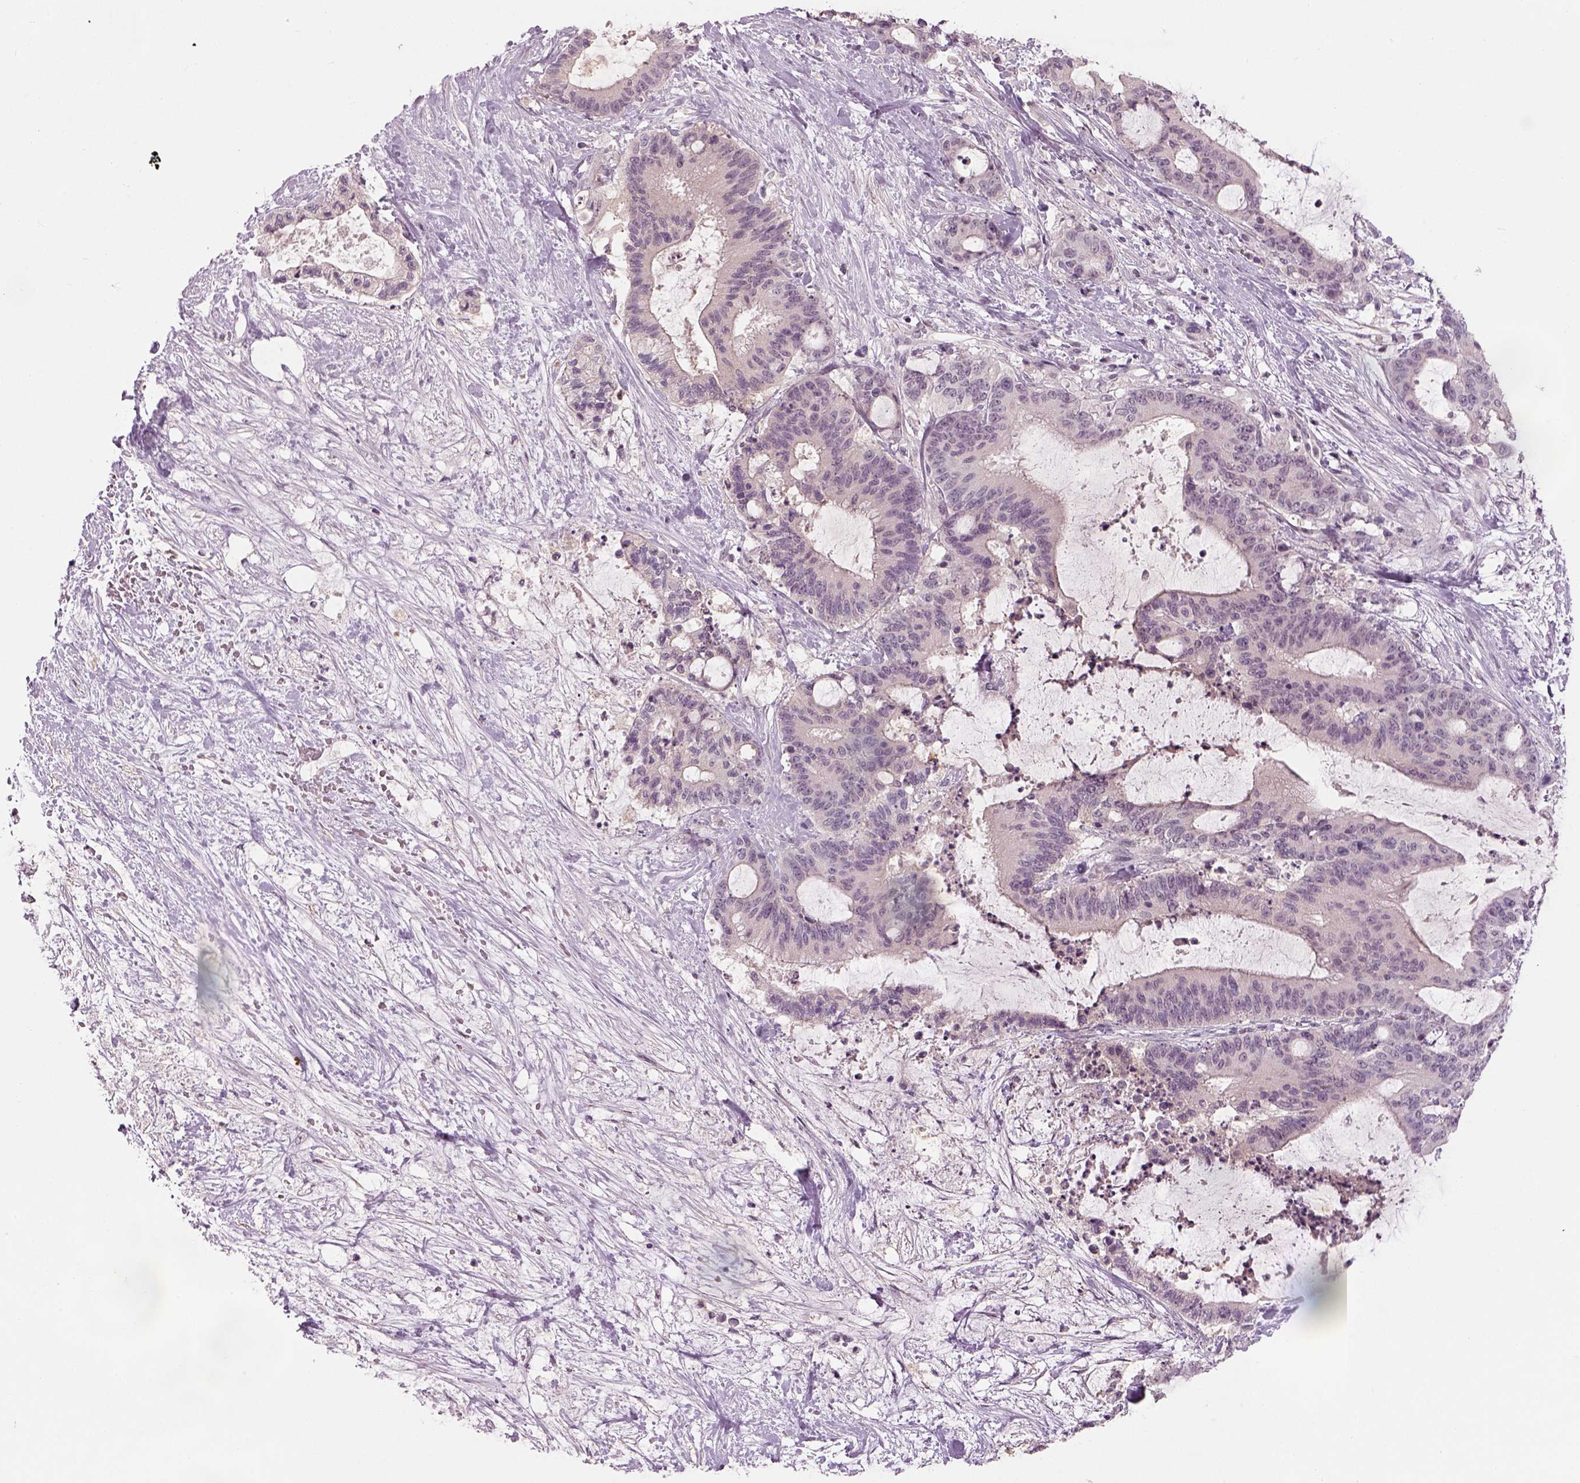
{"staining": {"intensity": "negative", "quantity": "none", "location": "none"}, "tissue": "liver cancer", "cell_type": "Tumor cells", "image_type": "cancer", "snomed": [{"axis": "morphology", "description": "Cholangiocarcinoma"}, {"axis": "topography", "description": "Liver"}], "caption": "Protein analysis of liver cancer exhibits no significant staining in tumor cells.", "gene": "GDNF", "patient": {"sex": "female", "age": 73}}